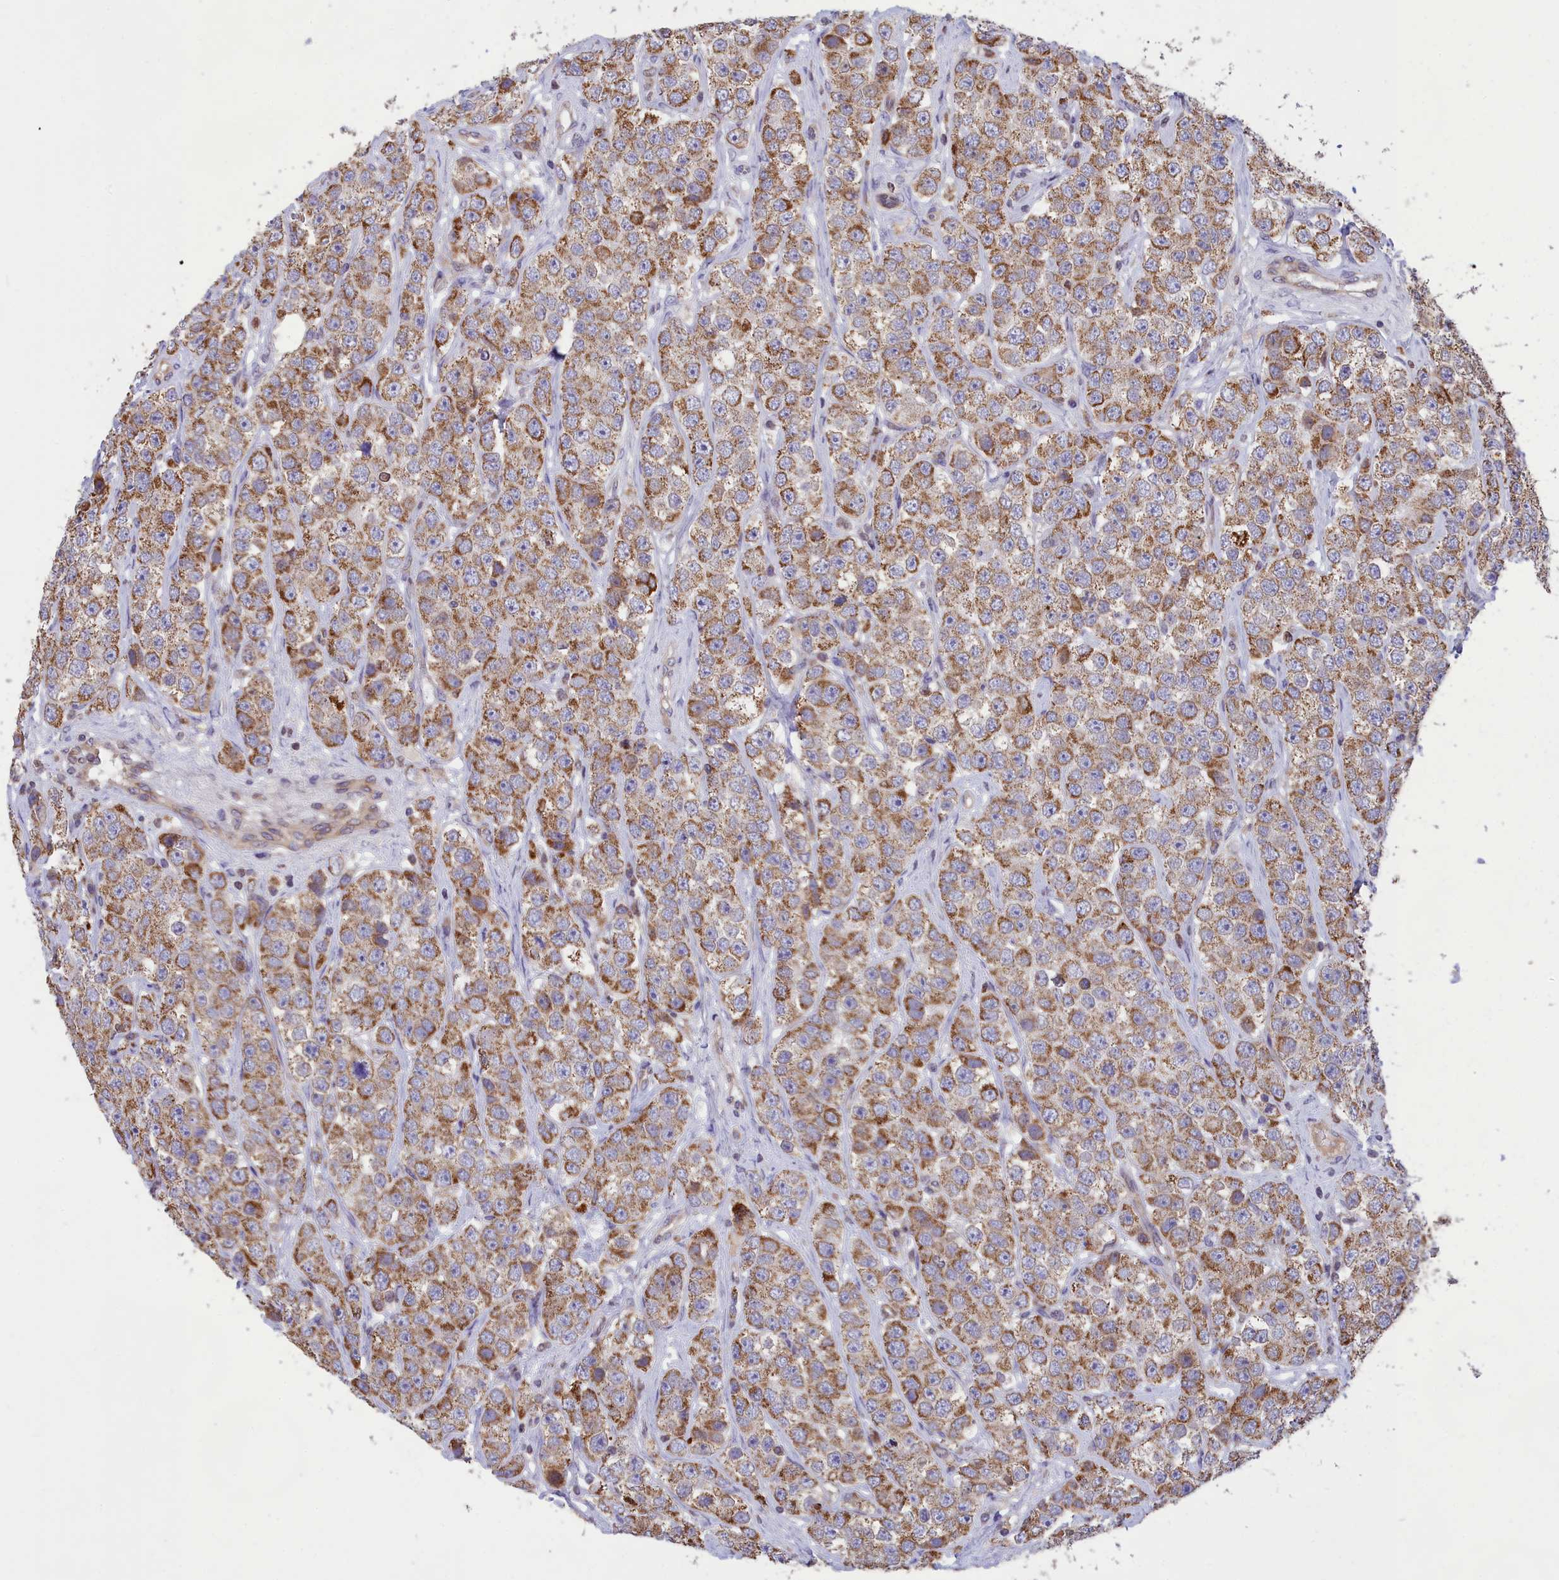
{"staining": {"intensity": "moderate", "quantity": ">75%", "location": "cytoplasmic/membranous"}, "tissue": "testis cancer", "cell_type": "Tumor cells", "image_type": "cancer", "snomed": [{"axis": "morphology", "description": "Seminoma, NOS"}, {"axis": "topography", "description": "Testis"}], "caption": "Brown immunohistochemical staining in testis cancer (seminoma) reveals moderate cytoplasmic/membranous positivity in about >75% of tumor cells.", "gene": "PKHD1L1", "patient": {"sex": "male", "age": 28}}